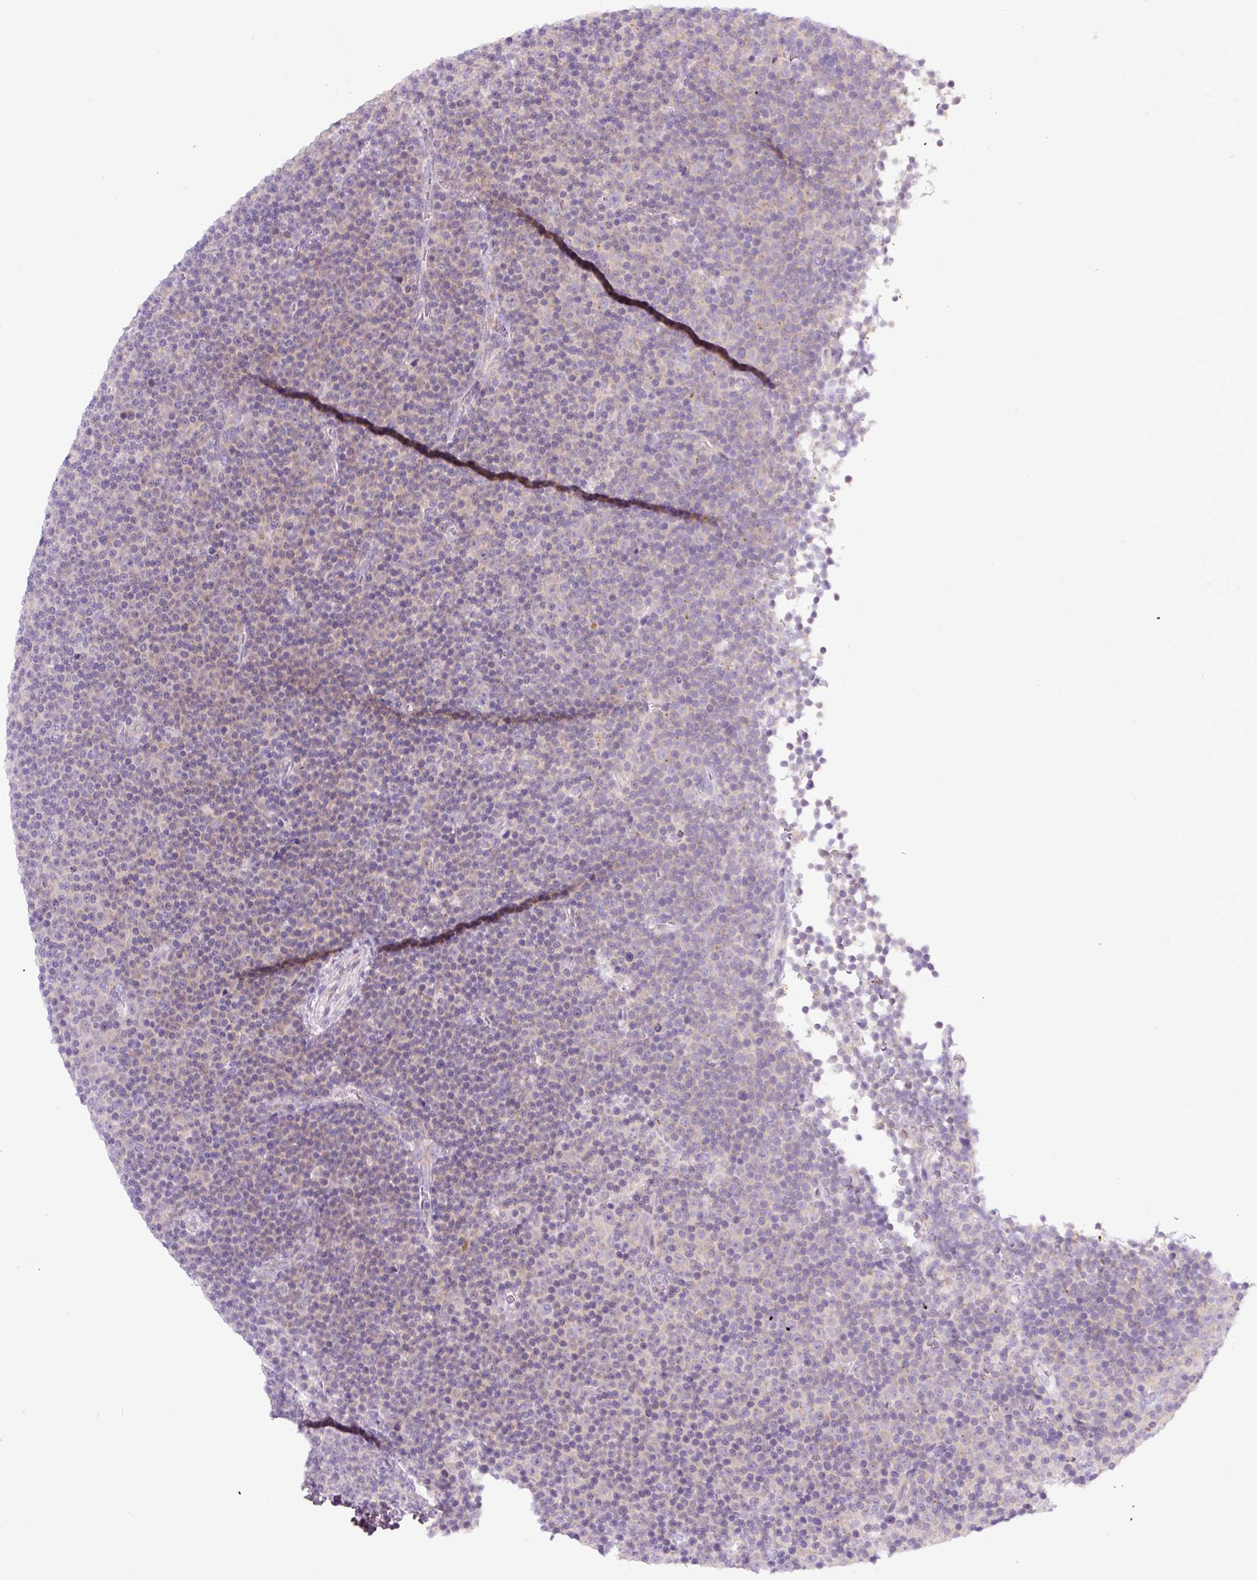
{"staining": {"intensity": "negative", "quantity": "none", "location": "none"}, "tissue": "lymphoma", "cell_type": "Tumor cells", "image_type": "cancer", "snomed": [{"axis": "morphology", "description": "Malignant lymphoma, non-Hodgkin's type, Low grade"}, {"axis": "topography", "description": "Lymph node"}], "caption": "High power microscopy histopathology image of an immunohistochemistry (IHC) histopathology image of low-grade malignant lymphoma, non-Hodgkin's type, revealing no significant positivity in tumor cells.", "gene": "HPS4", "patient": {"sex": "female", "age": 67}}